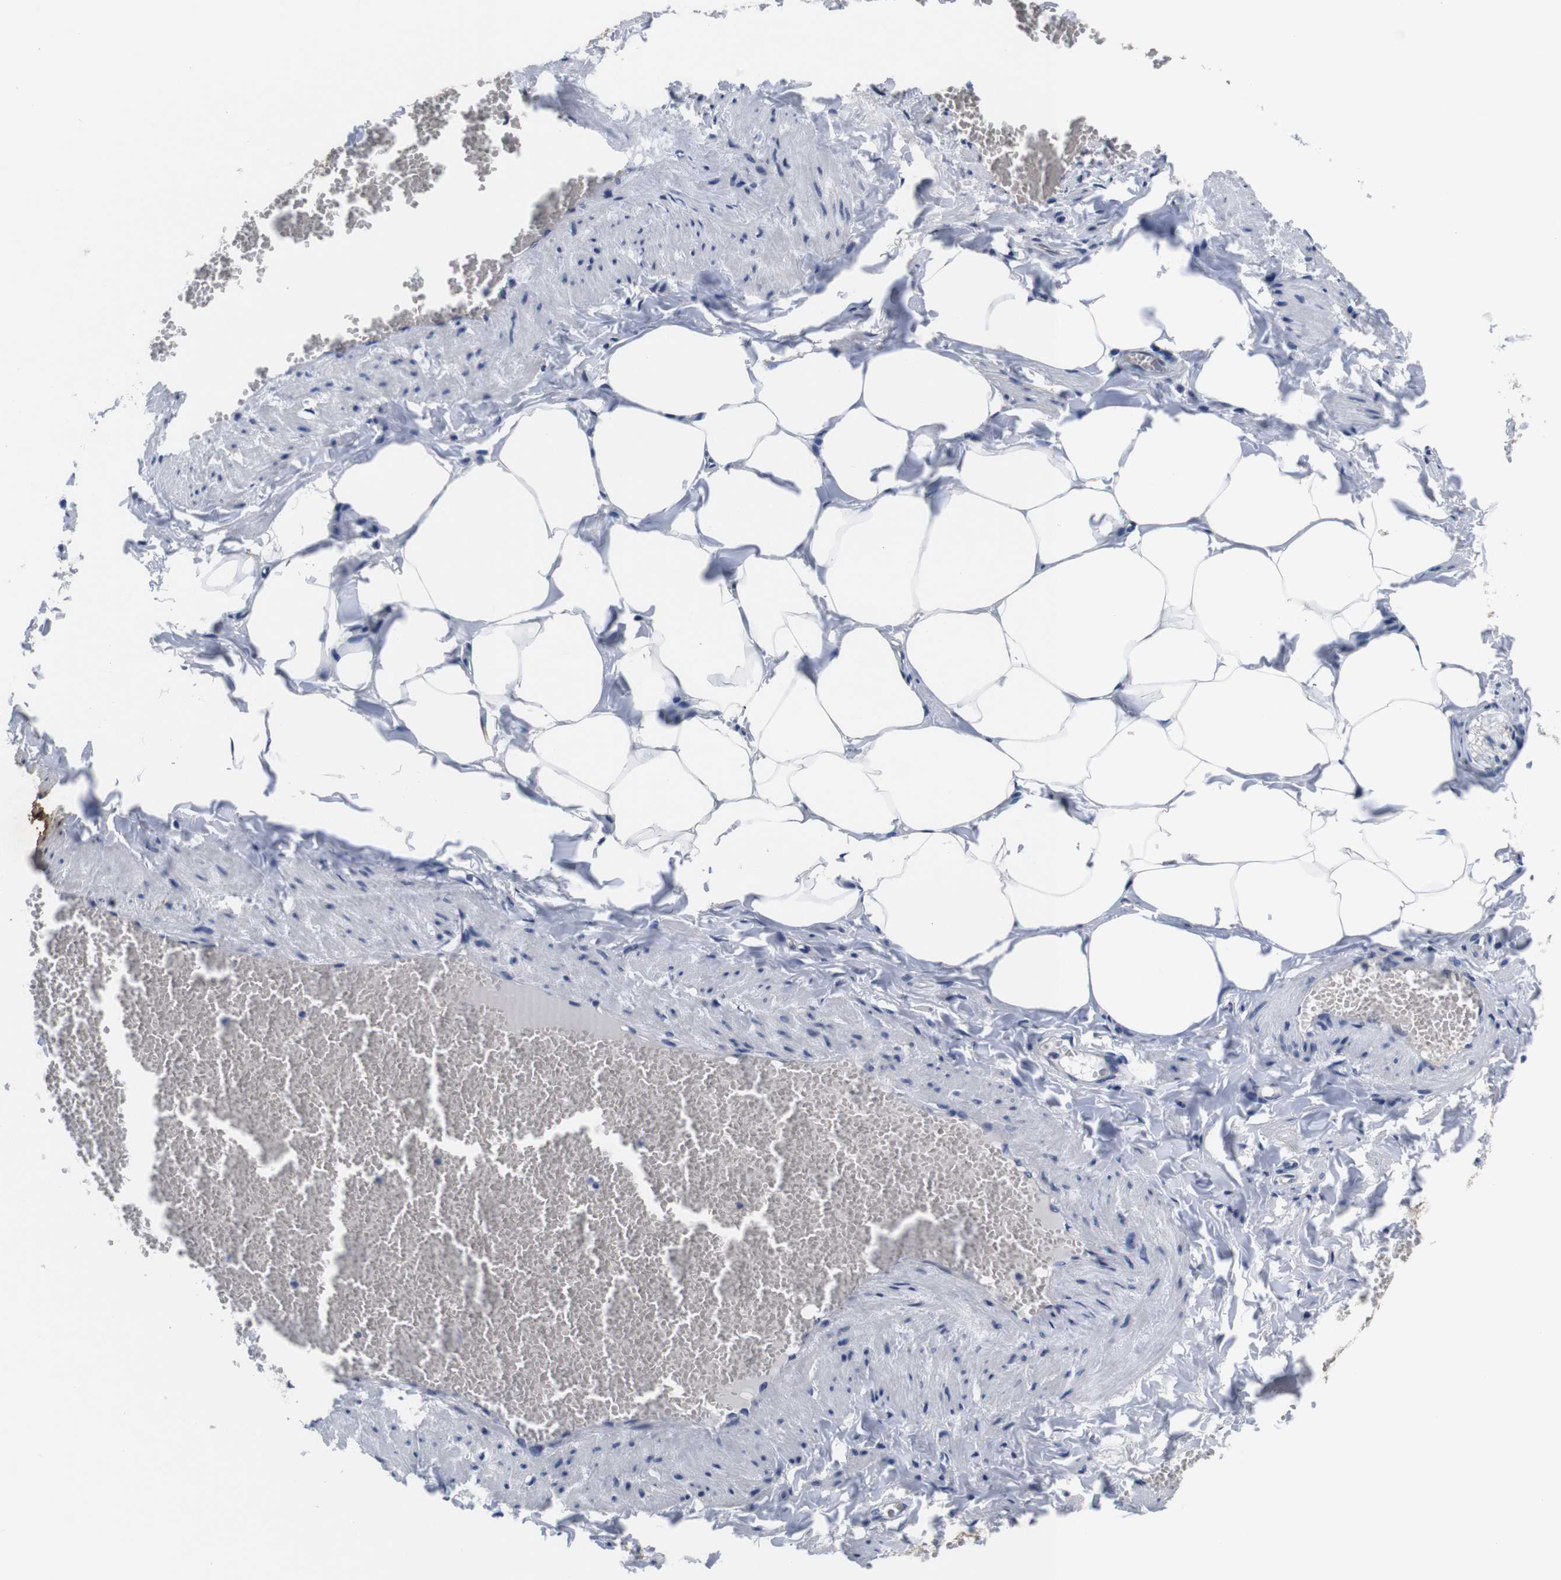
{"staining": {"intensity": "negative", "quantity": "none", "location": "none"}, "tissue": "adipose tissue", "cell_type": "Adipocytes", "image_type": "normal", "snomed": [{"axis": "morphology", "description": "Normal tissue, NOS"}, {"axis": "topography", "description": "Vascular tissue"}], "caption": "Adipocytes are negative for brown protein staining in benign adipose tissue. (DAB immunohistochemistry (IHC) with hematoxylin counter stain).", "gene": "SOCS3", "patient": {"sex": "male", "age": 41}}